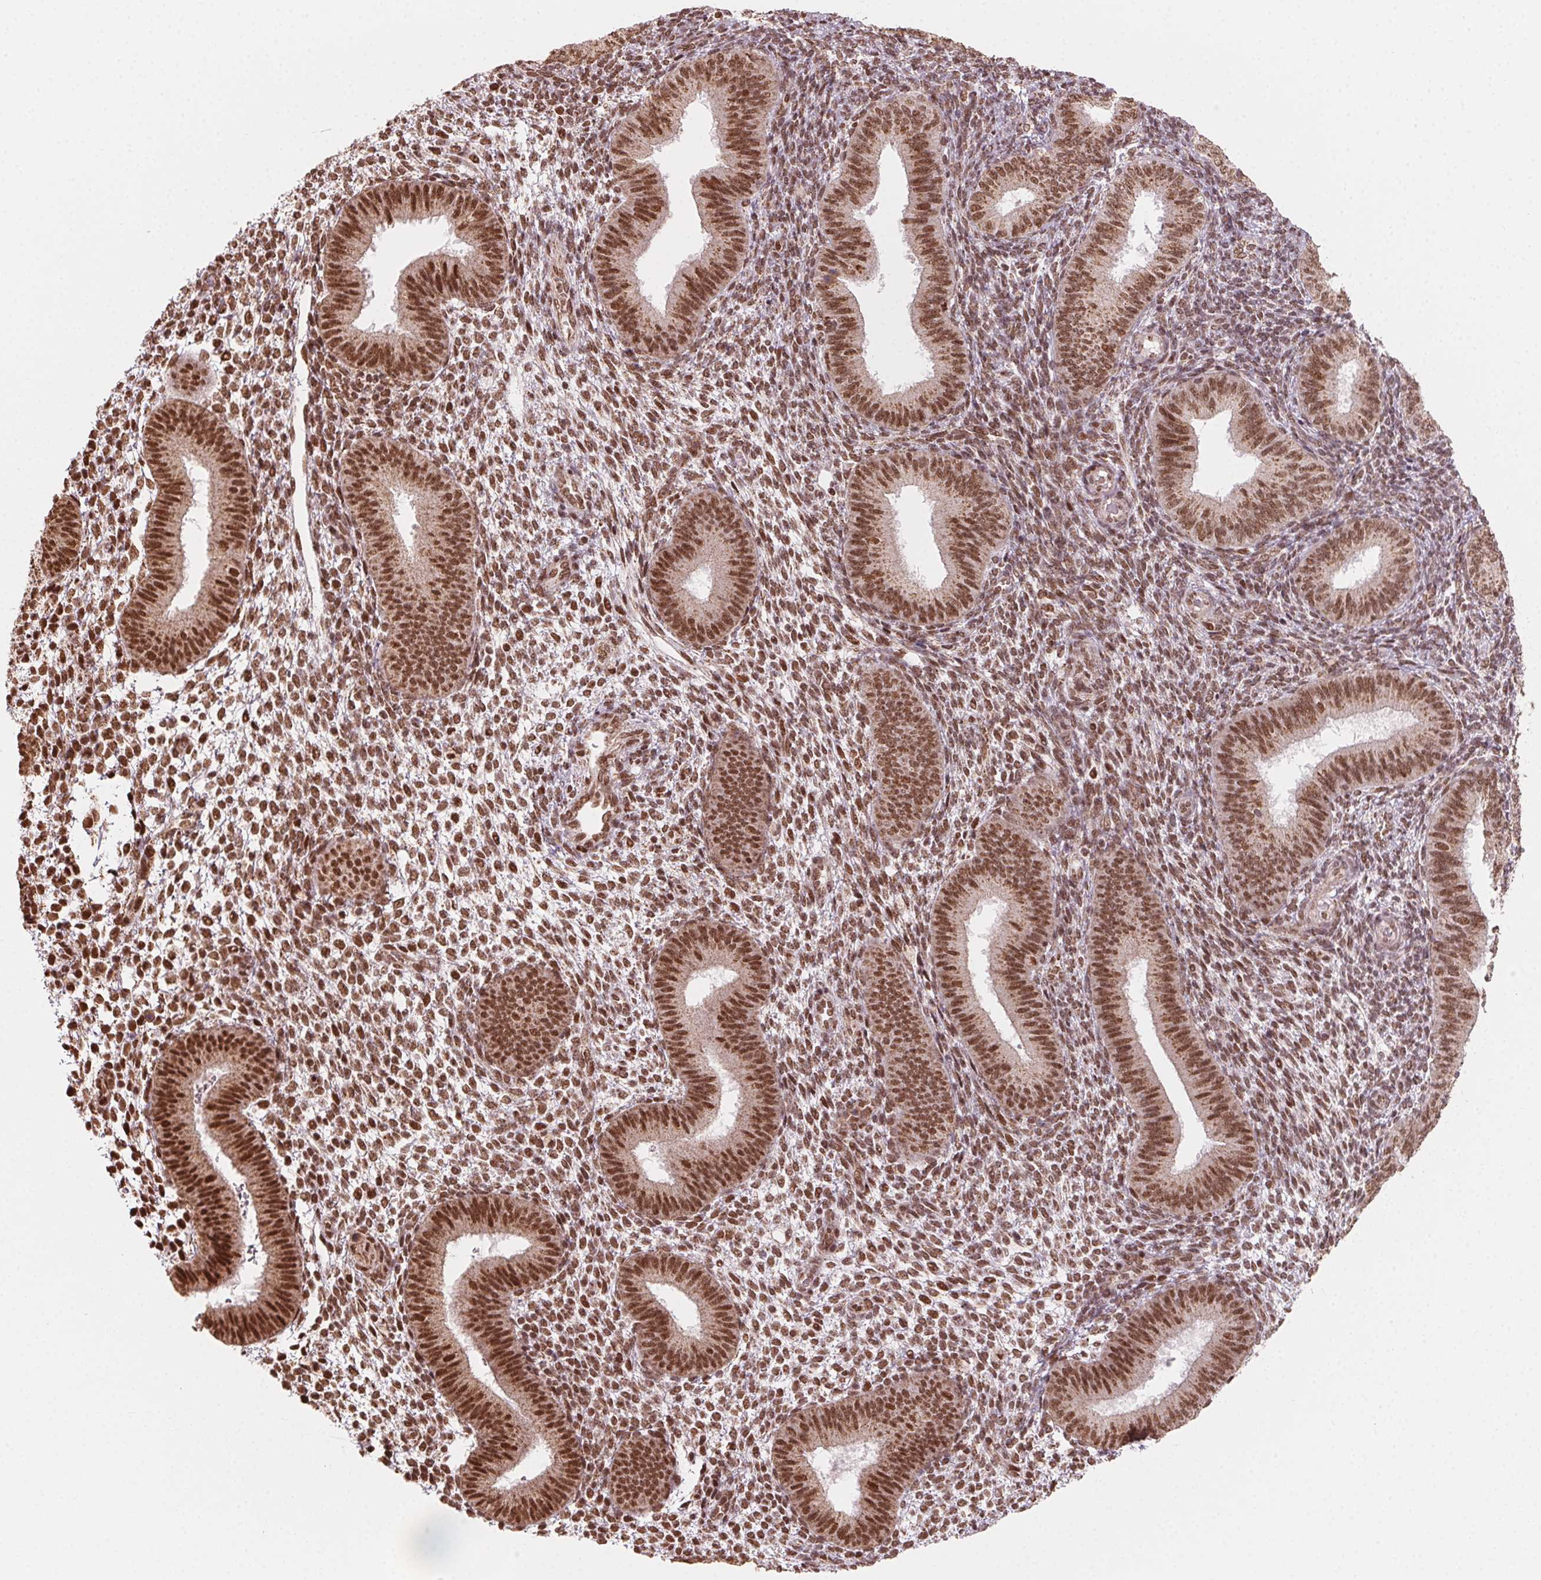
{"staining": {"intensity": "moderate", "quantity": "25%-75%", "location": "nuclear"}, "tissue": "endometrium", "cell_type": "Cells in endometrial stroma", "image_type": "normal", "snomed": [{"axis": "morphology", "description": "Normal tissue, NOS"}, {"axis": "topography", "description": "Endometrium"}], "caption": "About 25%-75% of cells in endometrial stroma in normal human endometrium reveal moderate nuclear protein staining as visualized by brown immunohistochemical staining.", "gene": "TOPORS", "patient": {"sex": "female", "age": 39}}